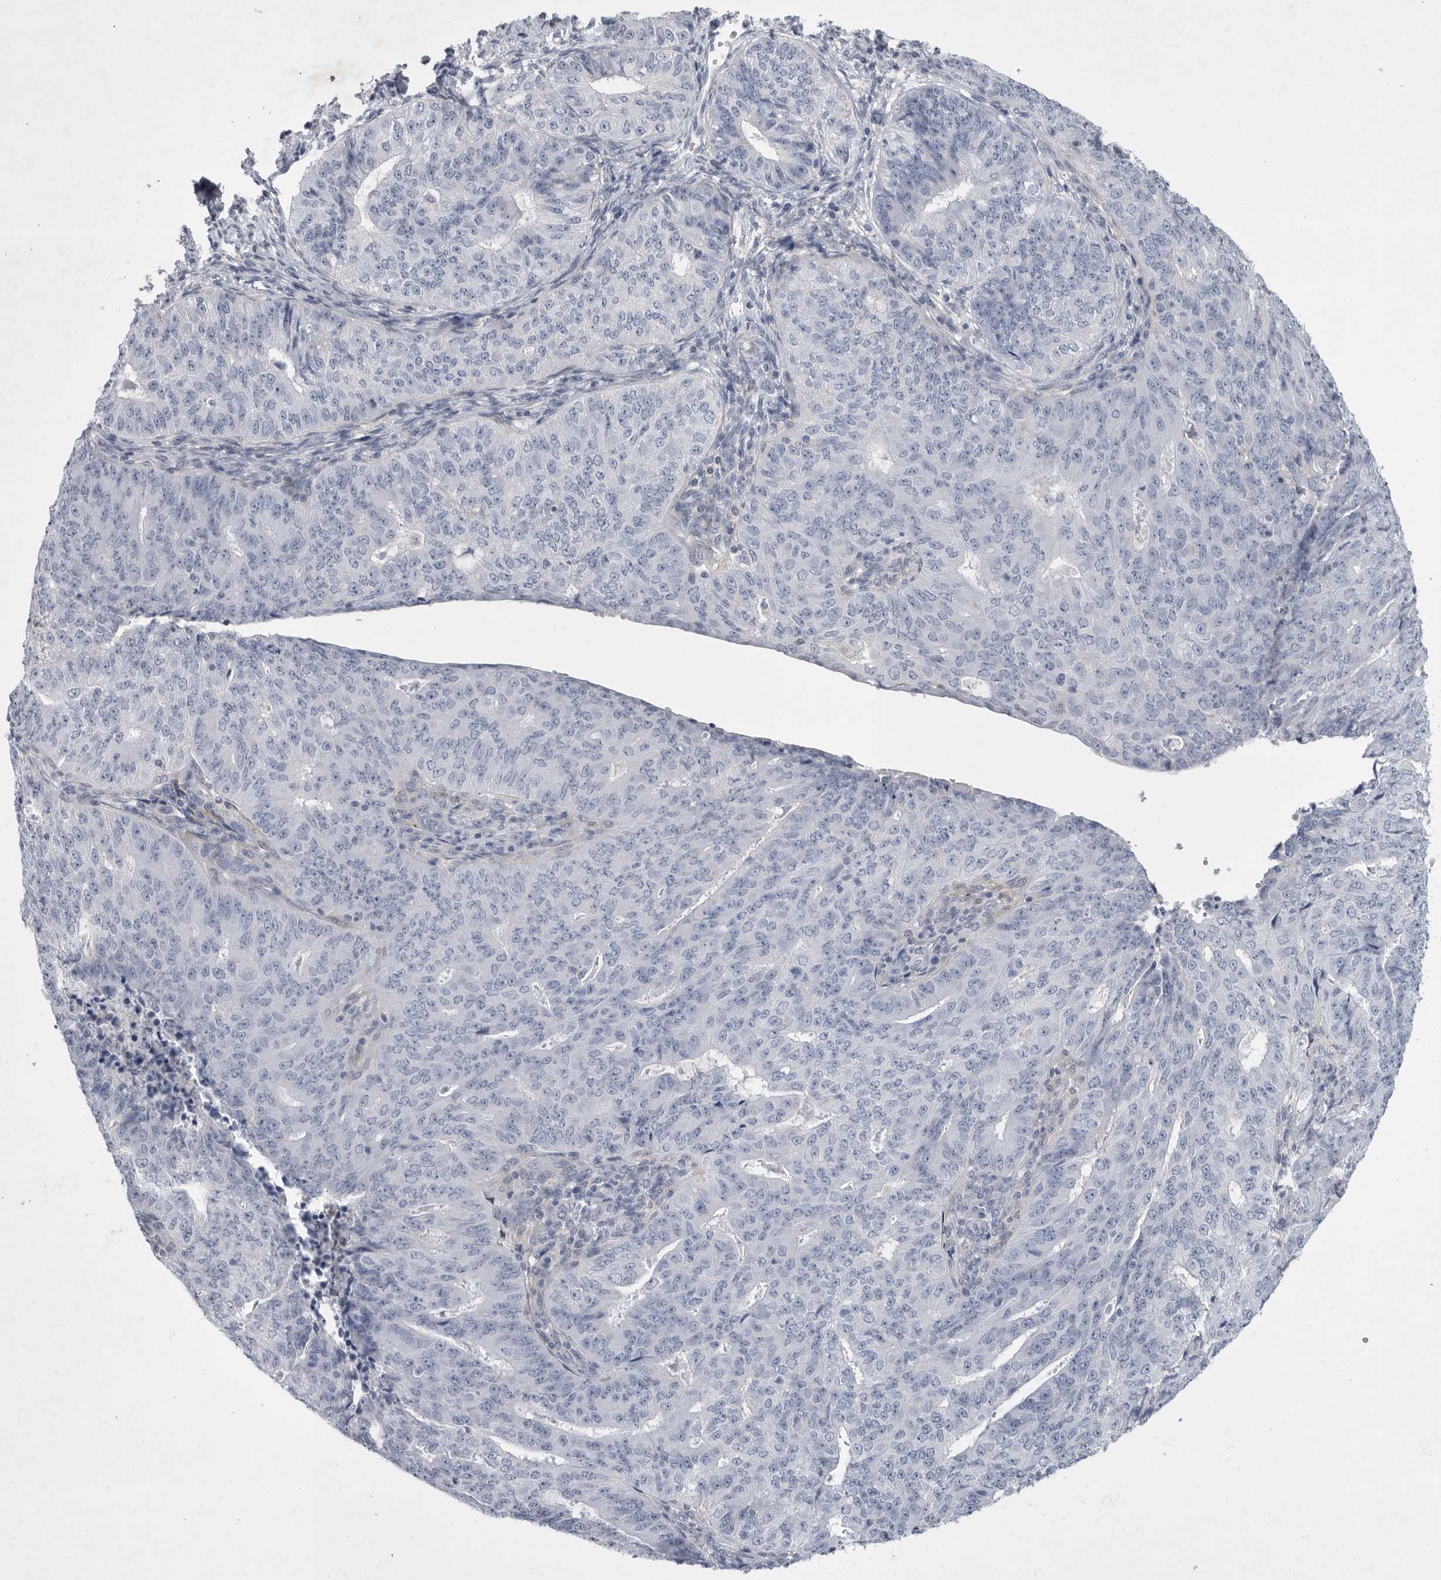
{"staining": {"intensity": "negative", "quantity": "none", "location": "none"}, "tissue": "endometrial cancer", "cell_type": "Tumor cells", "image_type": "cancer", "snomed": [{"axis": "morphology", "description": "Adenocarcinoma, NOS"}, {"axis": "topography", "description": "Endometrium"}], "caption": "The immunohistochemistry (IHC) image has no significant expression in tumor cells of endometrial cancer tissue. The staining was performed using DAB (3,3'-diaminobenzidine) to visualize the protein expression in brown, while the nuclei were stained in blue with hematoxylin (Magnification: 20x).", "gene": "SIGLEC10", "patient": {"sex": "female", "age": 32}}